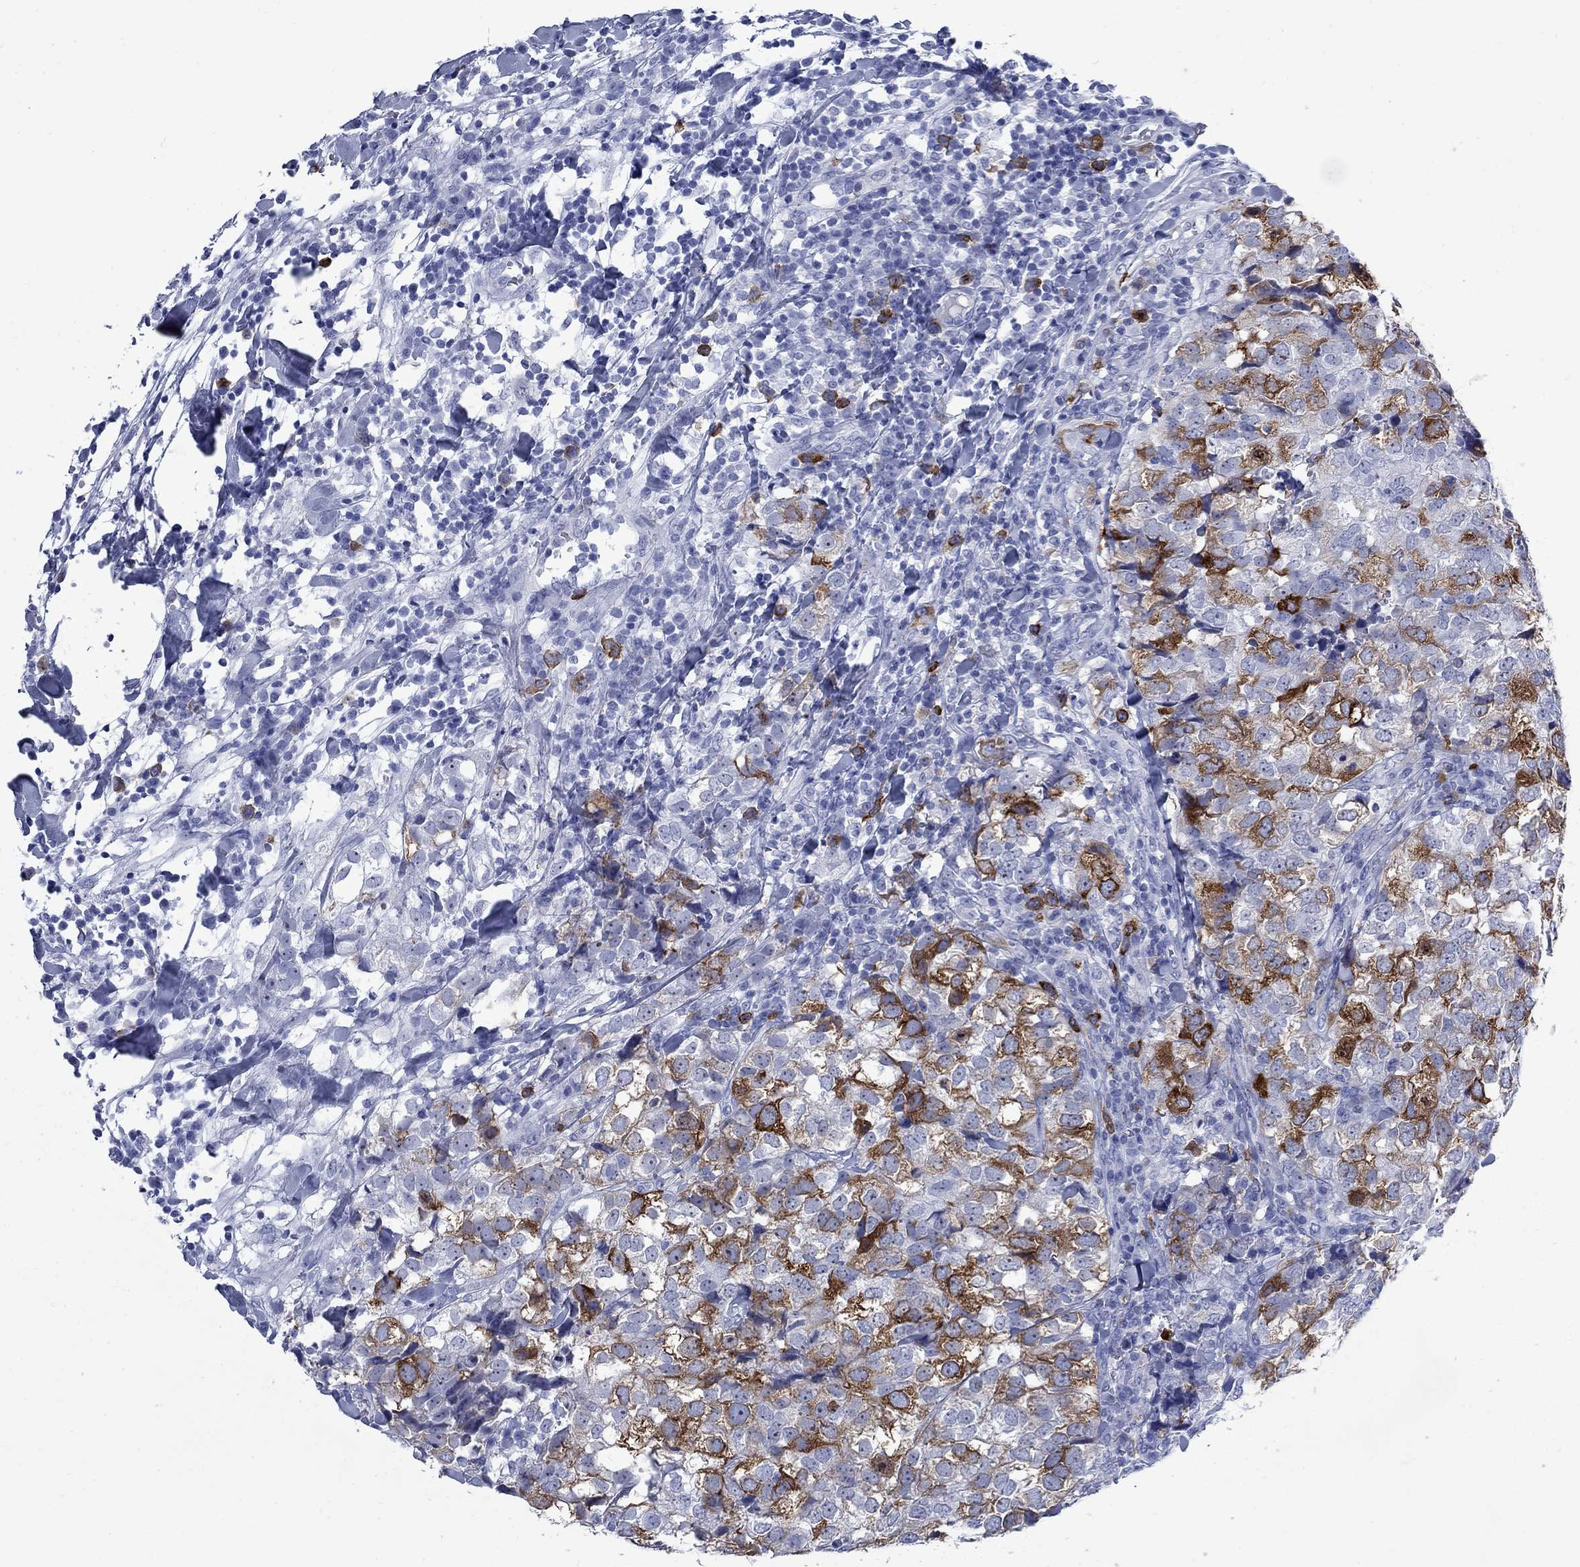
{"staining": {"intensity": "strong", "quantity": "25%-75%", "location": "cytoplasmic/membranous"}, "tissue": "breast cancer", "cell_type": "Tumor cells", "image_type": "cancer", "snomed": [{"axis": "morphology", "description": "Duct carcinoma"}, {"axis": "topography", "description": "Breast"}], "caption": "A histopathology image of breast infiltrating ductal carcinoma stained for a protein demonstrates strong cytoplasmic/membranous brown staining in tumor cells.", "gene": "TACC3", "patient": {"sex": "female", "age": 30}}